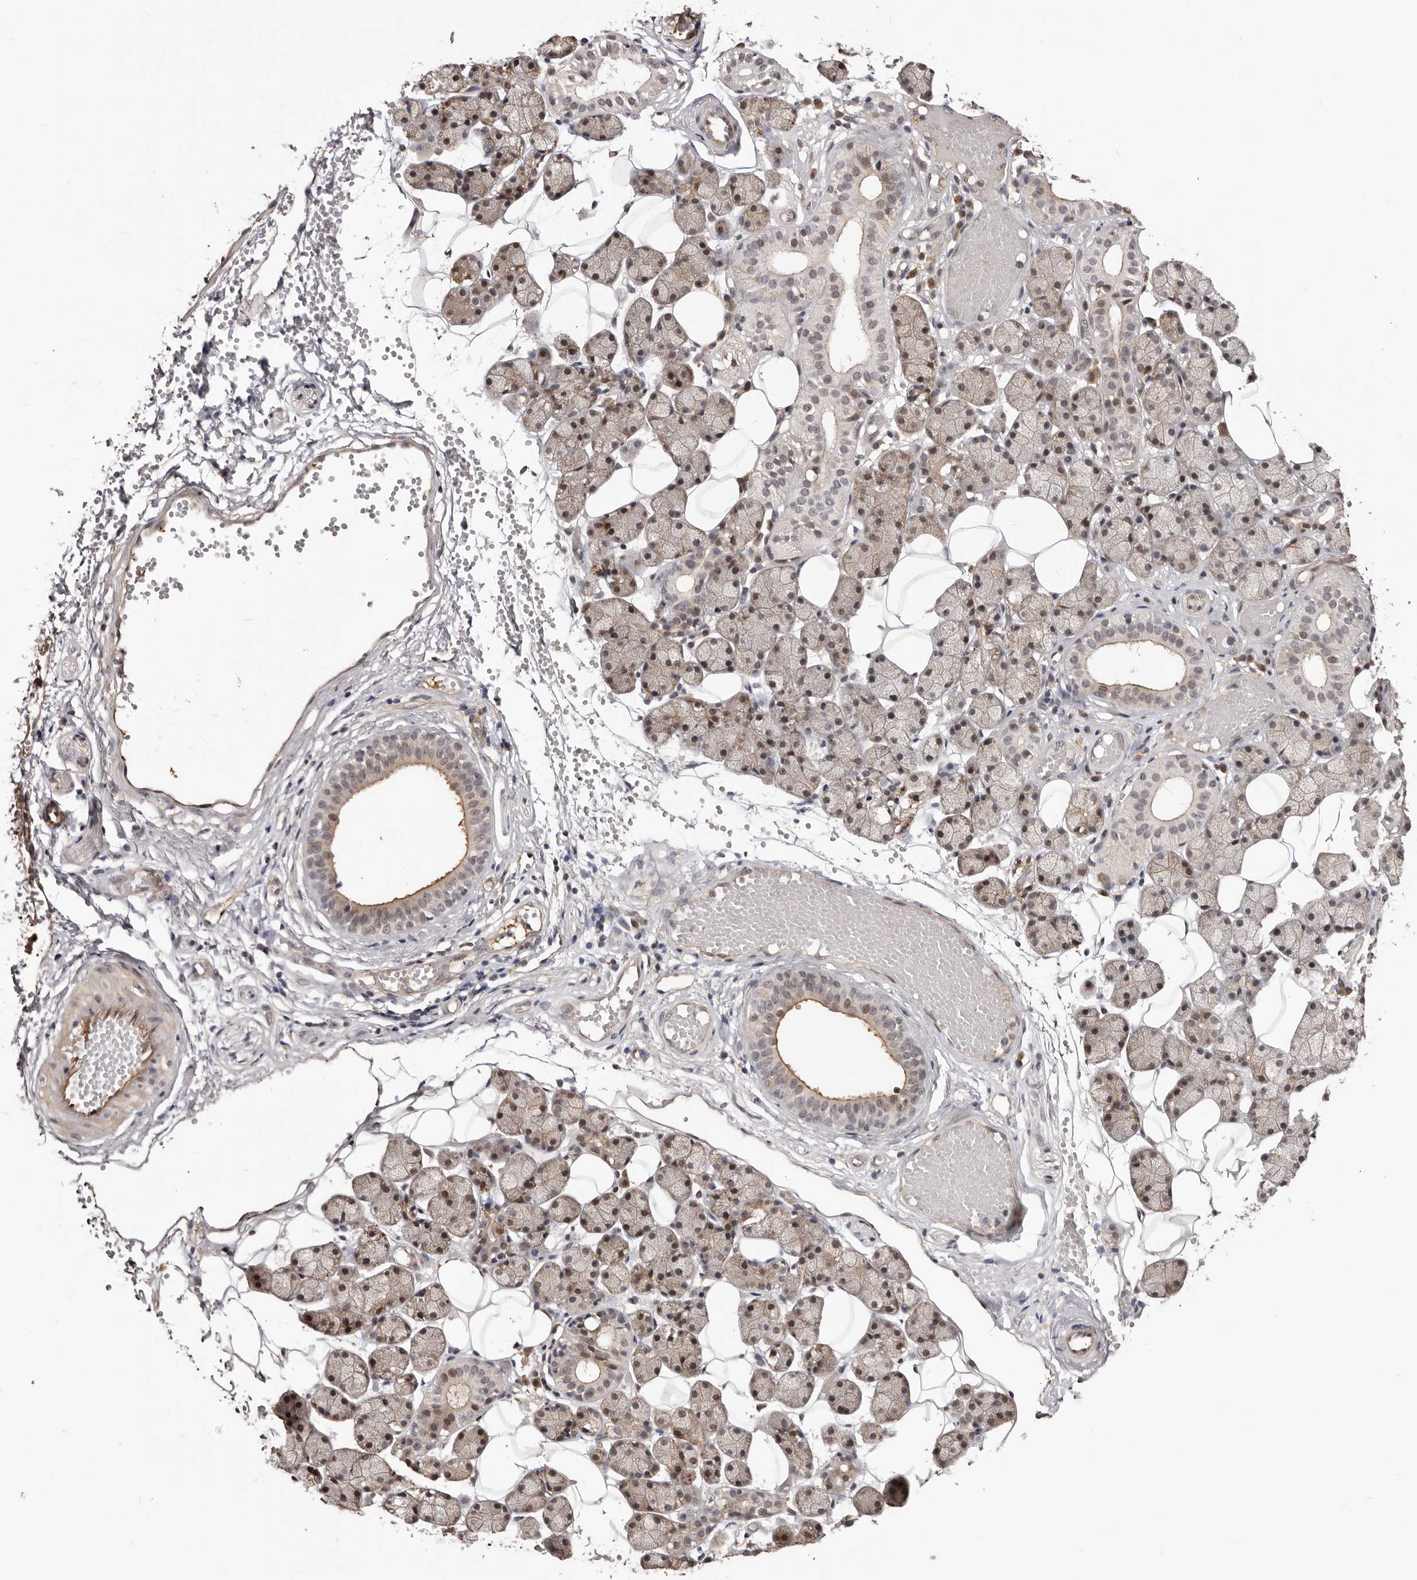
{"staining": {"intensity": "weak", "quantity": "25%-75%", "location": "cytoplasmic/membranous,nuclear"}, "tissue": "salivary gland", "cell_type": "Glandular cells", "image_type": "normal", "snomed": [{"axis": "morphology", "description": "Normal tissue, NOS"}, {"axis": "topography", "description": "Salivary gland"}], "caption": "Approximately 25%-75% of glandular cells in unremarkable salivary gland reveal weak cytoplasmic/membranous,nuclear protein expression as visualized by brown immunohistochemical staining.", "gene": "NOL12", "patient": {"sex": "female", "age": 33}}